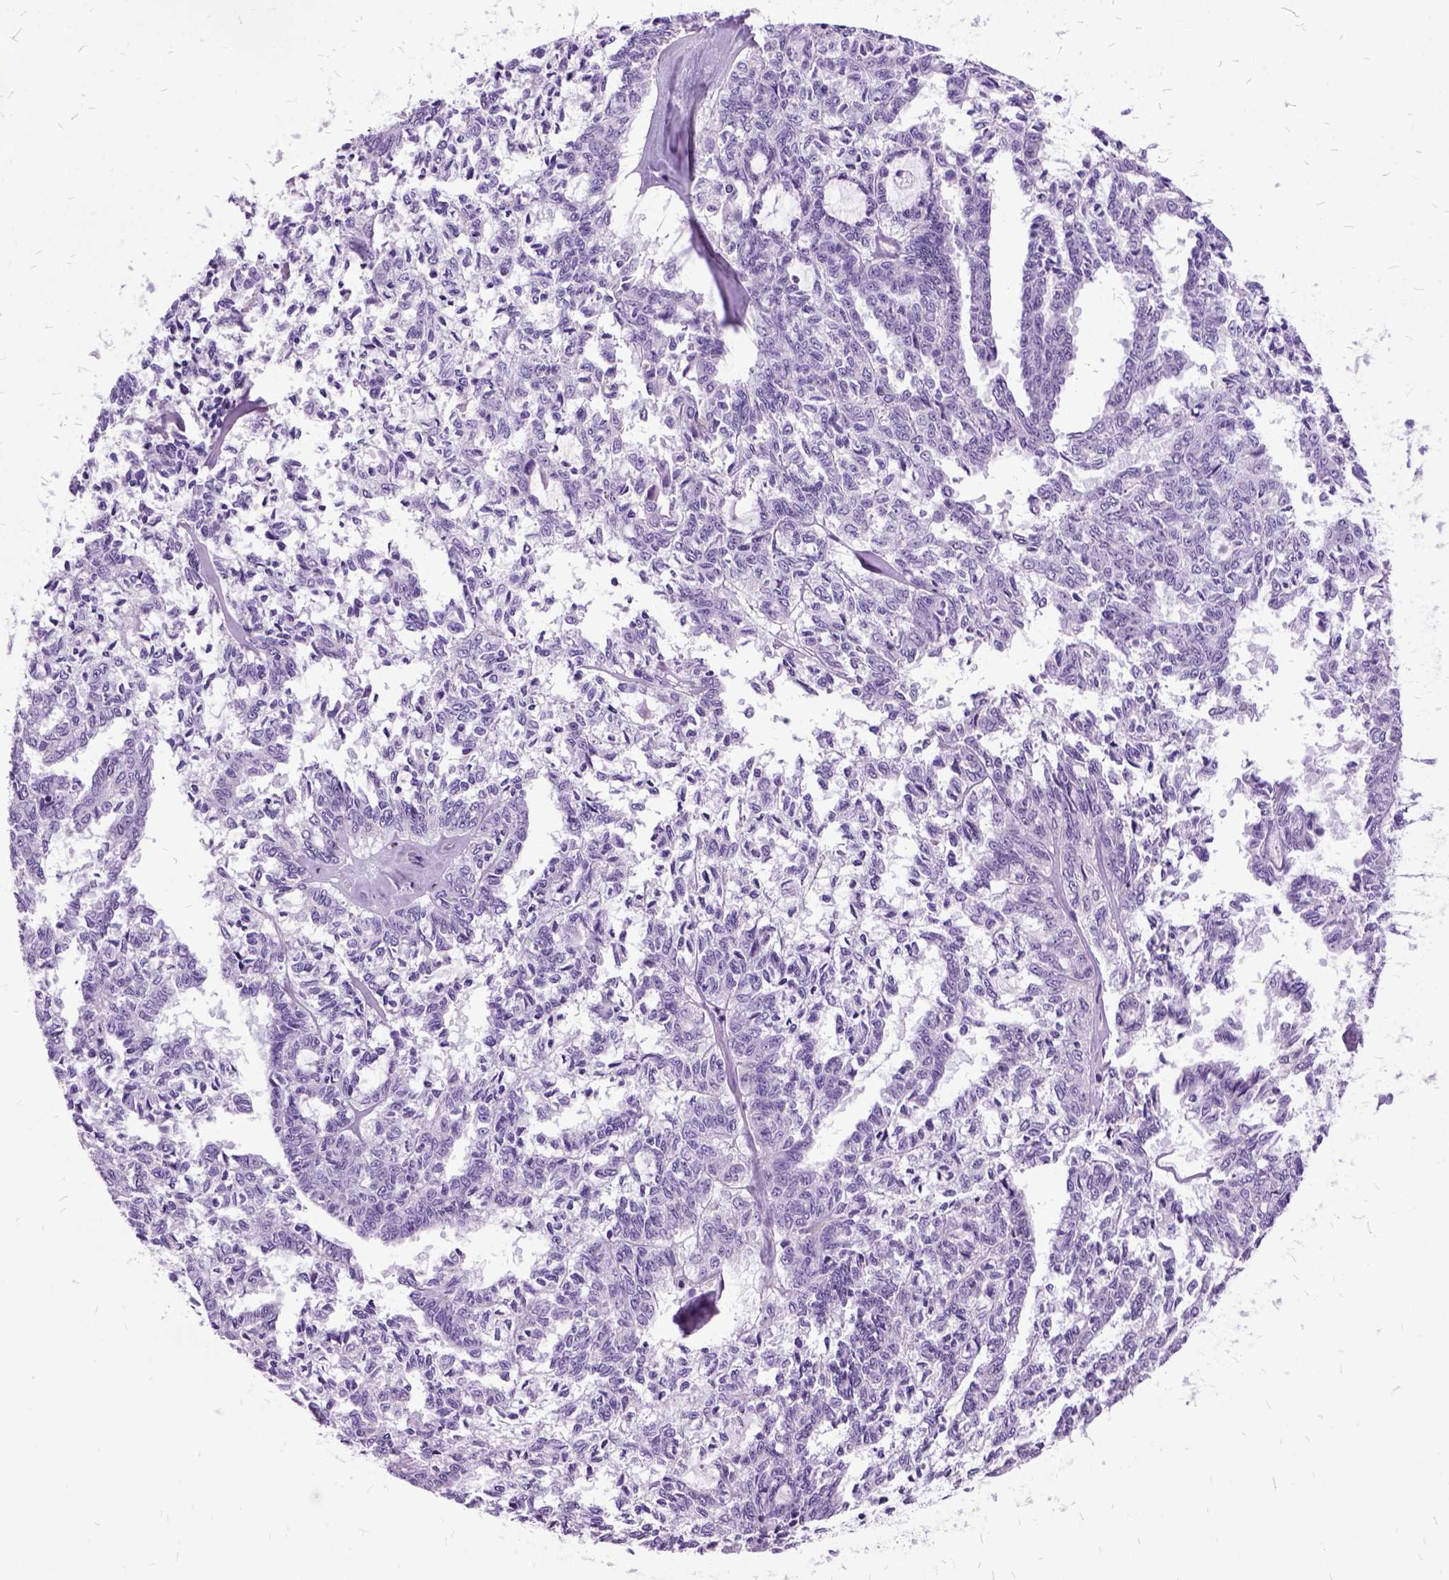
{"staining": {"intensity": "negative", "quantity": "none", "location": "none"}, "tissue": "ovarian cancer", "cell_type": "Tumor cells", "image_type": "cancer", "snomed": [{"axis": "morphology", "description": "Cystadenocarcinoma, serous, NOS"}, {"axis": "topography", "description": "Ovary"}], "caption": "Photomicrograph shows no significant protein positivity in tumor cells of ovarian serous cystadenocarcinoma. (Brightfield microscopy of DAB immunohistochemistry at high magnification).", "gene": "MME", "patient": {"sex": "female", "age": 71}}